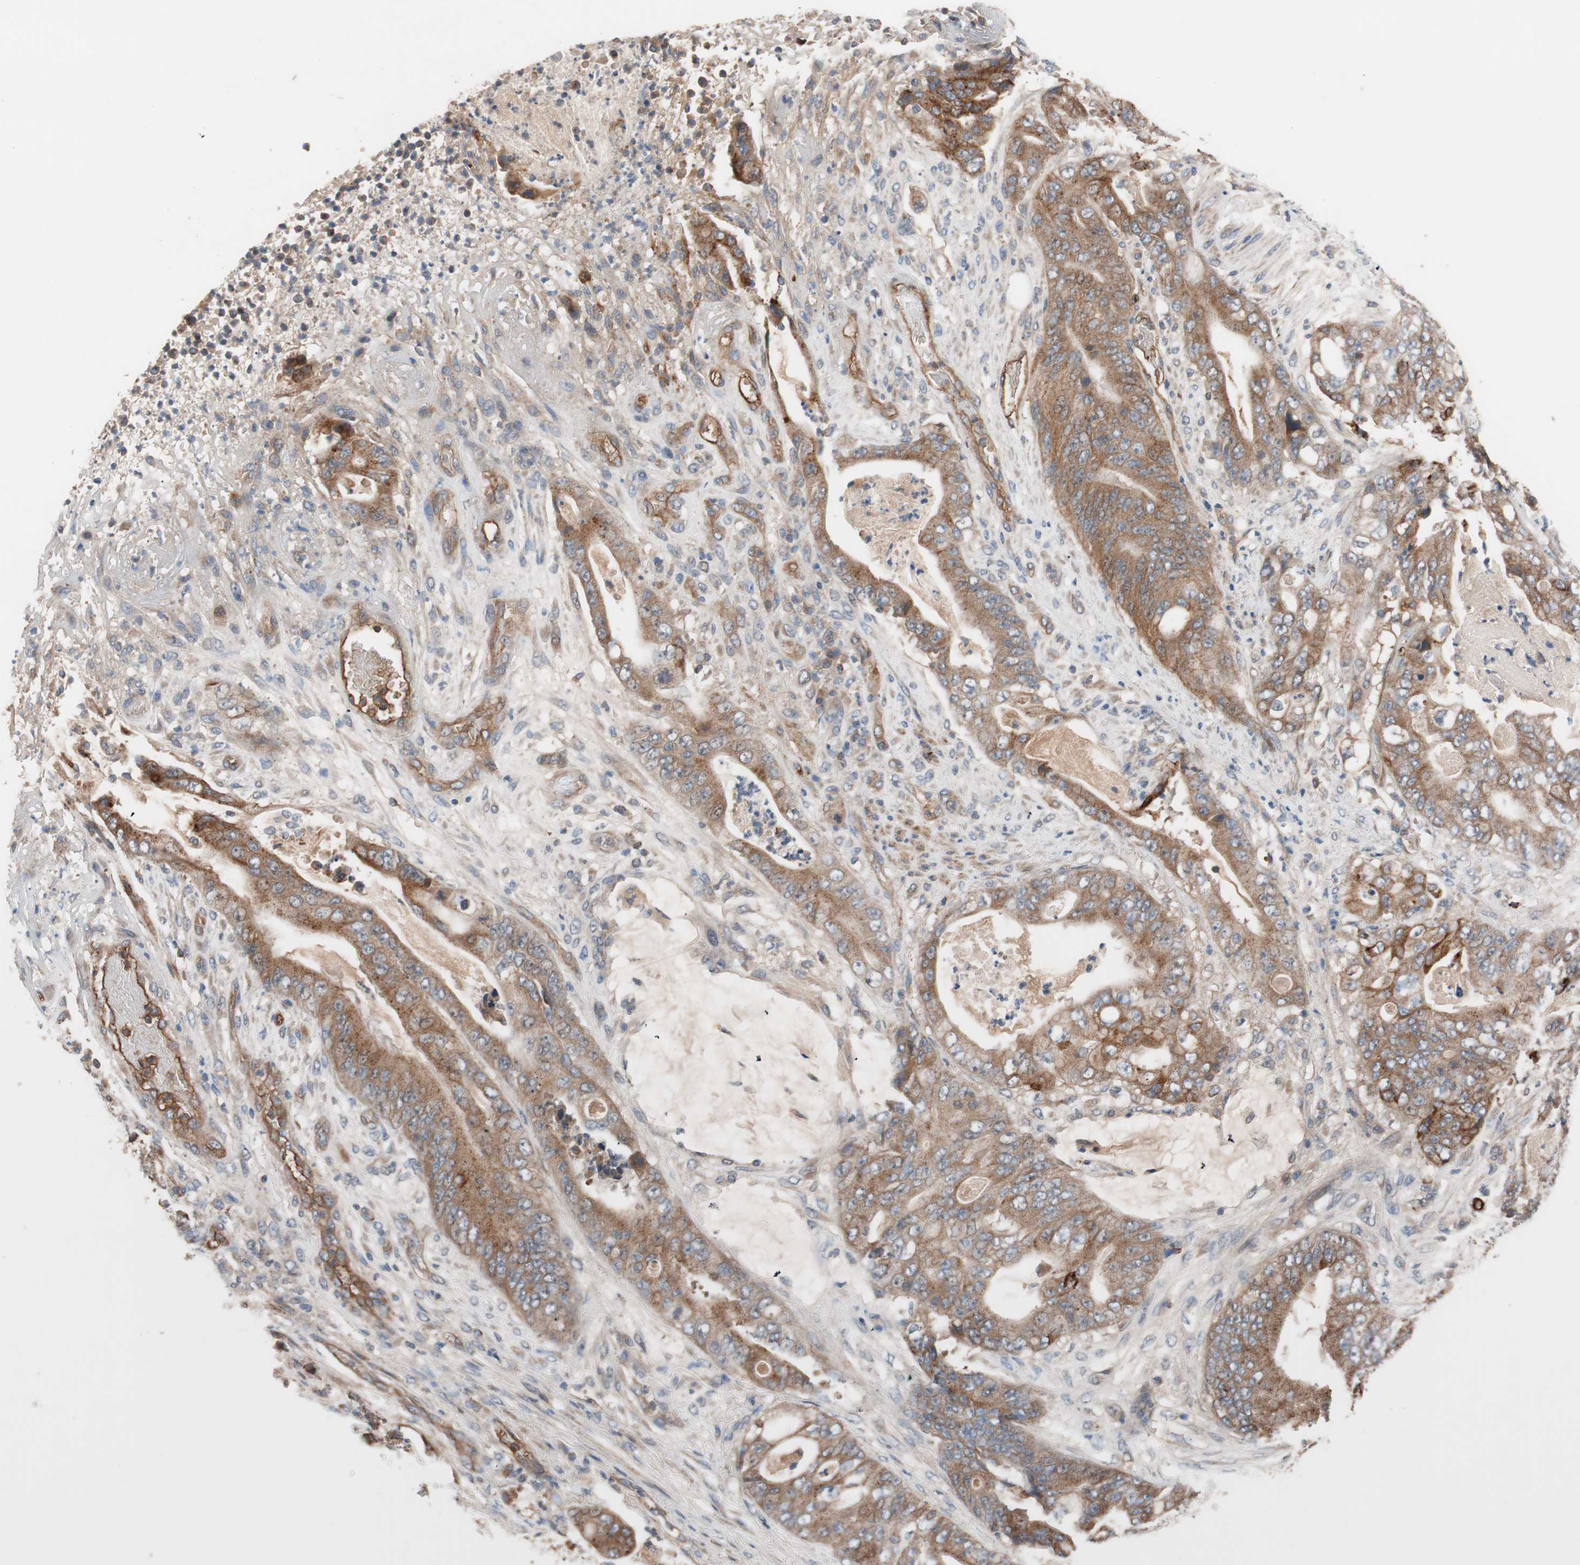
{"staining": {"intensity": "moderate", "quantity": ">75%", "location": "cytoplasmic/membranous"}, "tissue": "stomach cancer", "cell_type": "Tumor cells", "image_type": "cancer", "snomed": [{"axis": "morphology", "description": "Adenocarcinoma, NOS"}, {"axis": "topography", "description": "Stomach"}], "caption": "This photomicrograph exhibits immunohistochemistry staining of adenocarcinoma (stomach), with medium moderate cytoplasmic/membranous staining in about >75% of tumor cells.", "gene": "SDC4", "patient": {"sex": "female", "age": 73}}